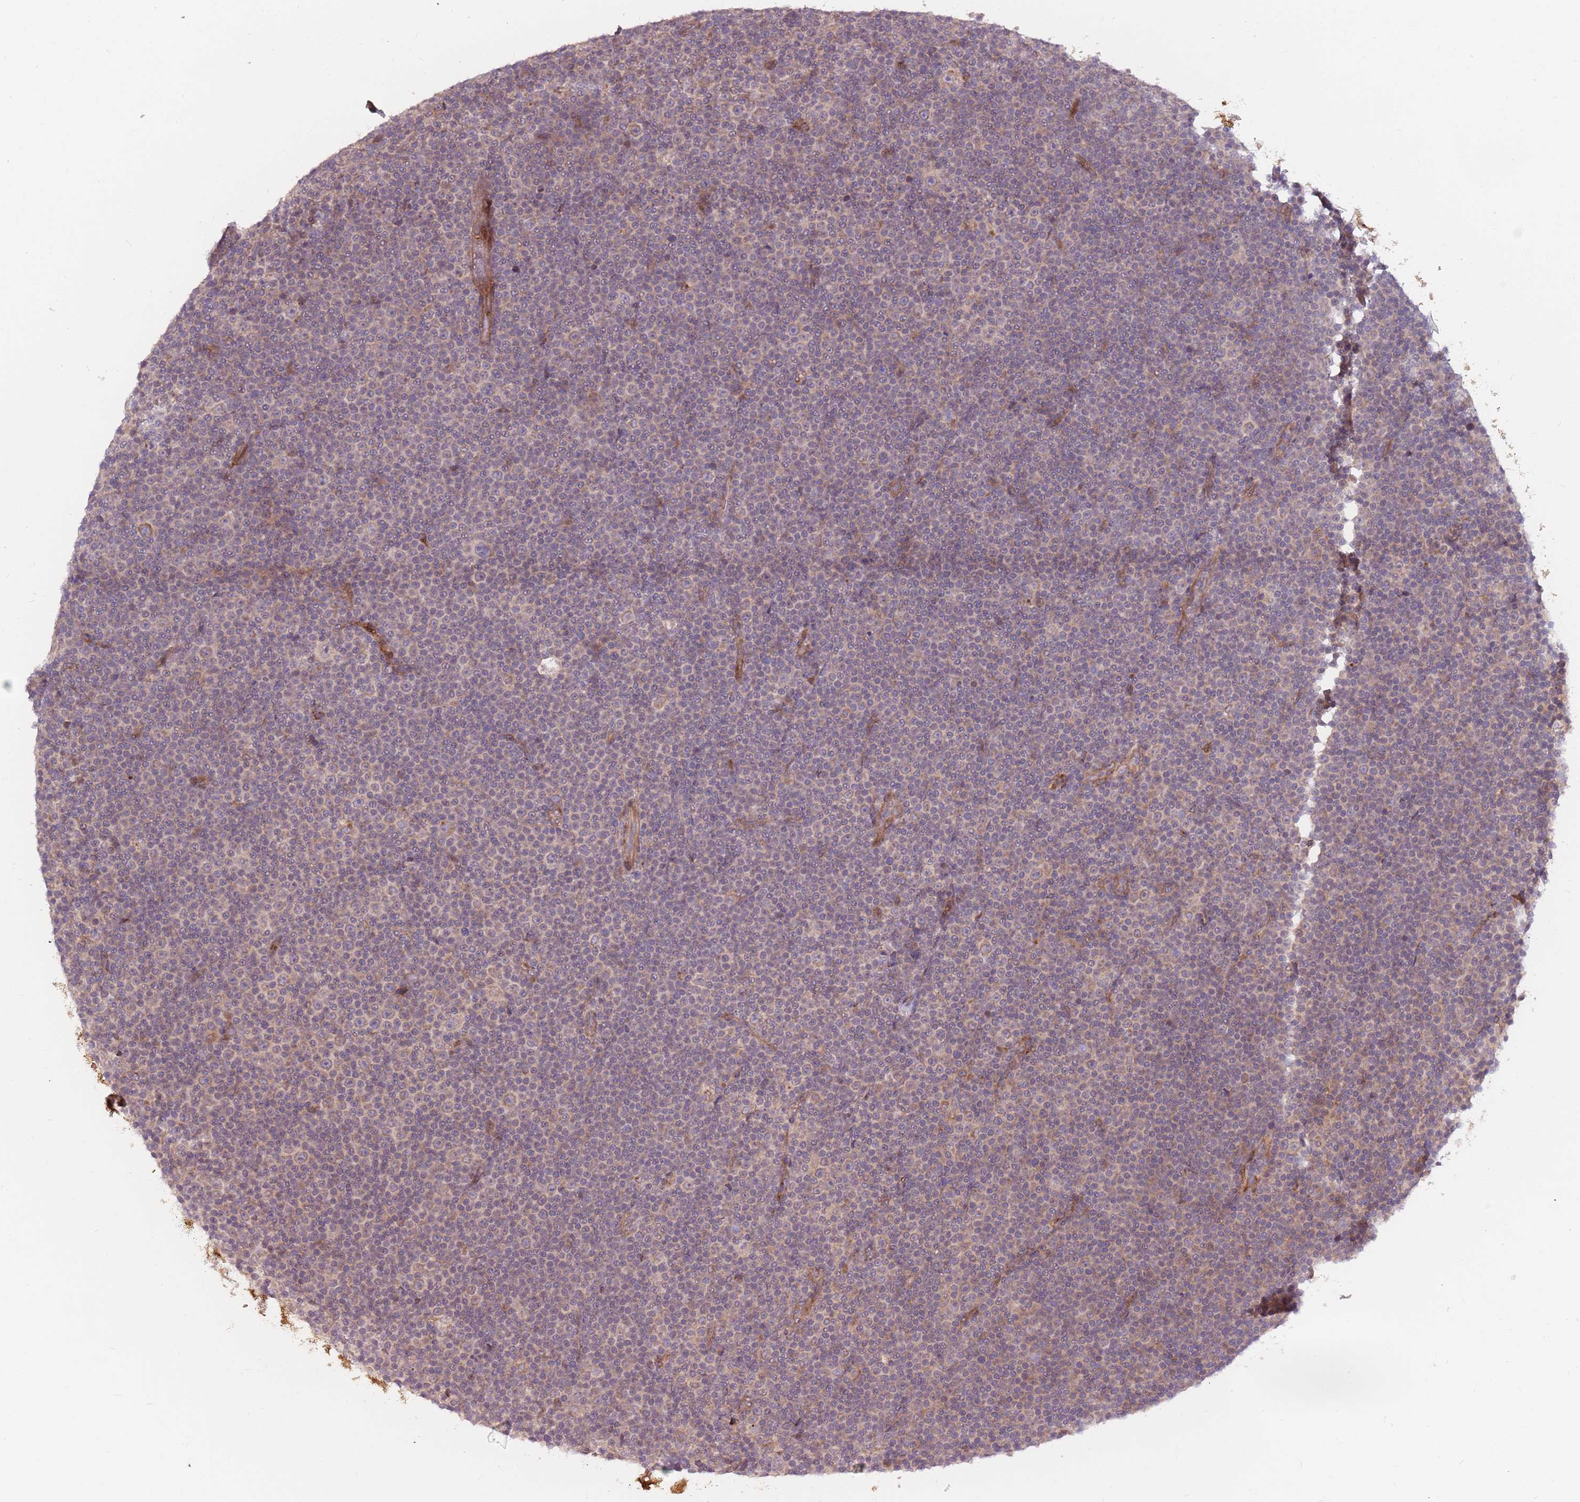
{"staining": {"intensity": "negative", "quantity": "none", "location": "none"}, "tissue": "lymphoma", "cell_type": "Tumor cells", "image_type": "cancer", "snomed": [{"axis": "morphology", "description": "Malignant lymphoma, non-Hodgkin's type, Low grade"}, {"axis": "topography", "description": "Lymph node"}], "caption": "Immunohistochemistry histopathology image of neoplastic tissue: human lymphoma stained with DAB (3,3'-diaminobenzidine) demonstrates no significant protein staining in tumor cells. Nuclei are stained in blue.", "gene": "PLD6", "patient": {"sex": "female", "age": 67}}